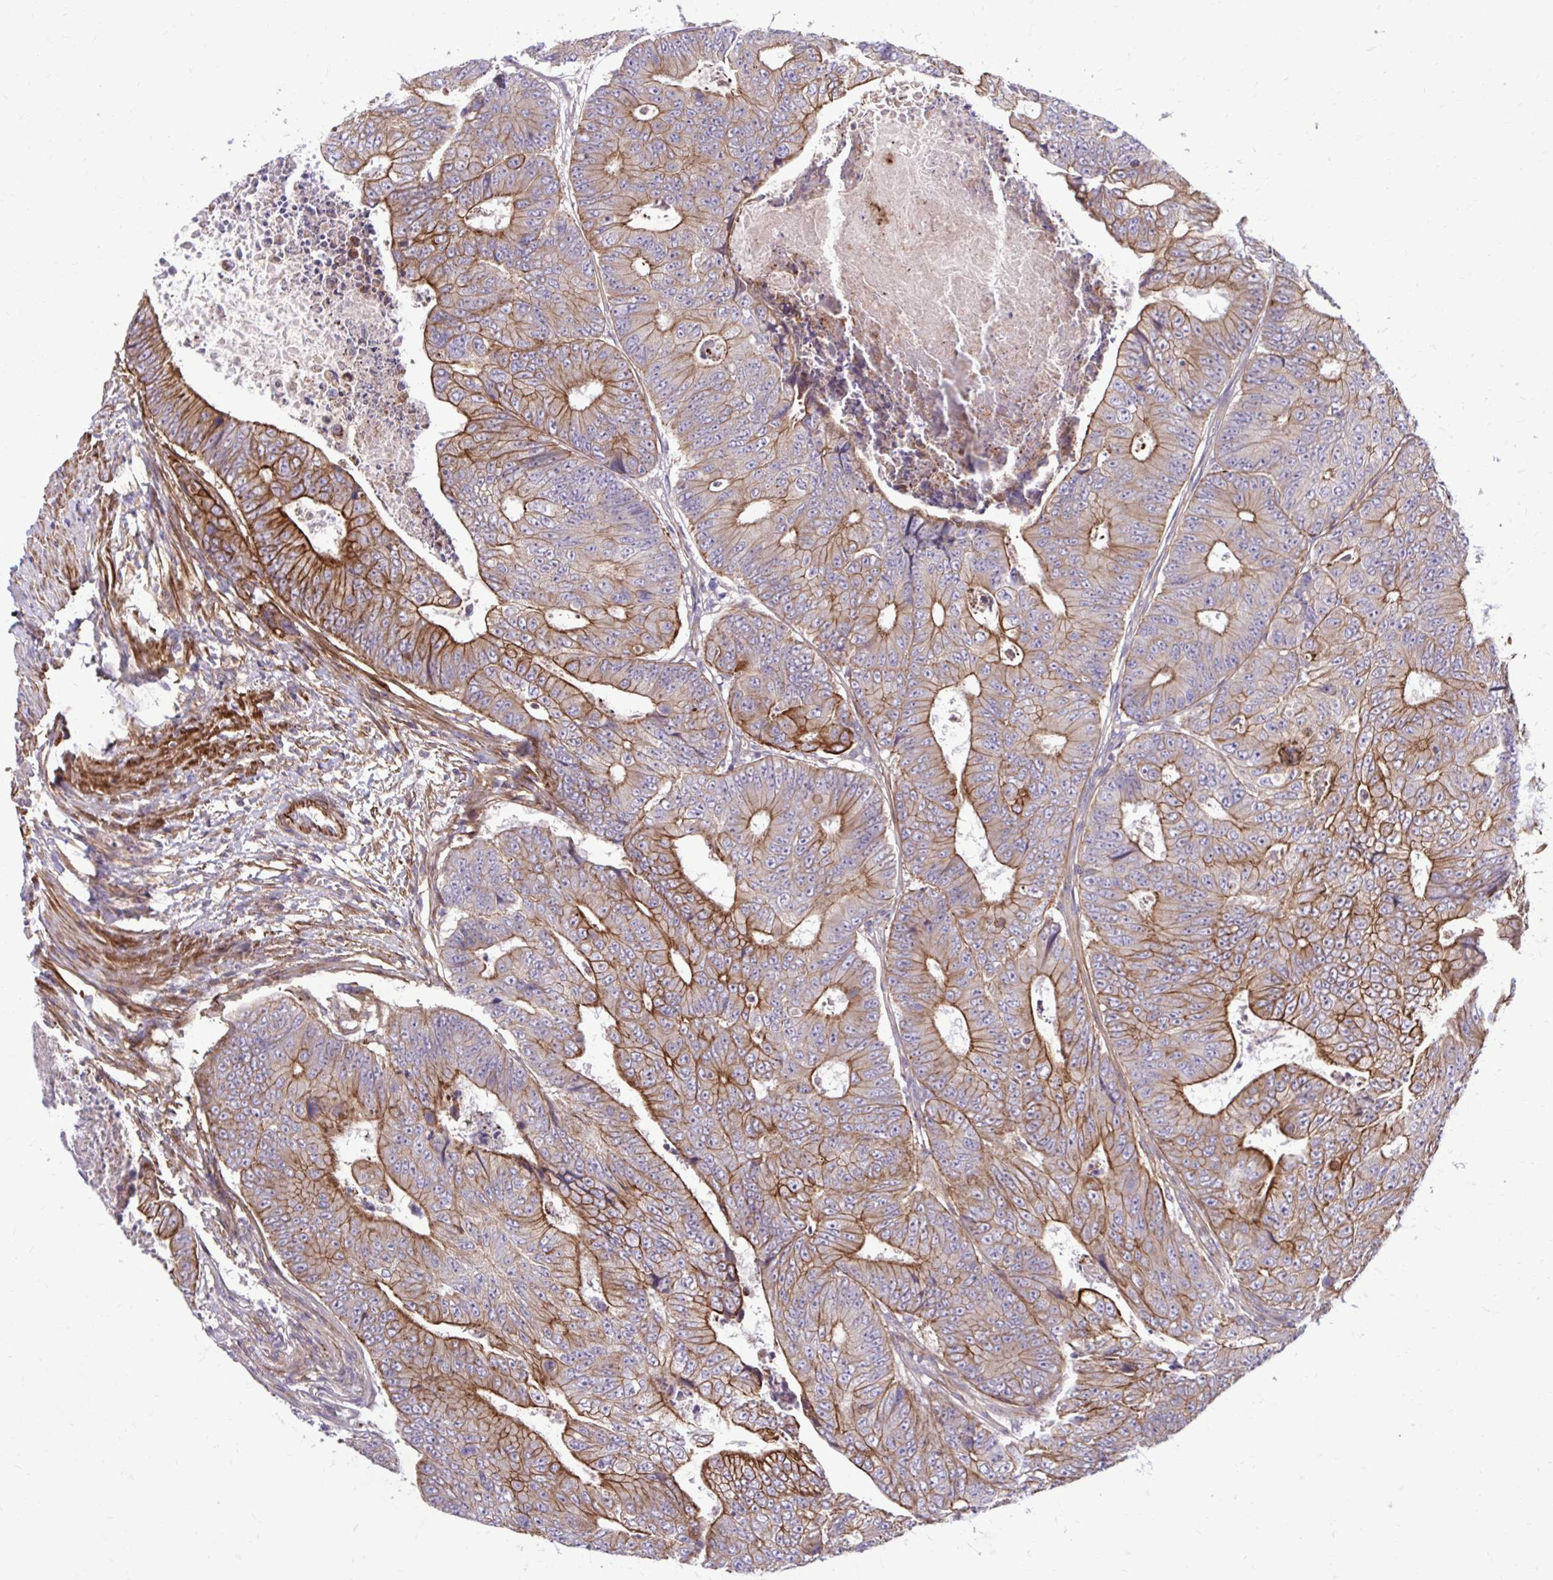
{"staining": {"intensity": "strong", "quantity": "25%-75%", "location": "cytoplasmic/membranous"}, "tissue": "colorectal cancer", "cell_type": "Tumor cells", "image_type": "cancer", "snomed": [{"axis": "morphology", "description": "Adenocarcinoma, NOS"}, {"axis": "topography", "description": "Colon"}], "caption": "Approximately 25%-75% of tumor cells in human adenocarcinoma (colorectal) display strong cytoplasmic/membranous protein expression as visualized by brown immunohistochemical staining.", "gene": "FAP", "patient": {"sex": "female", "age": 48}}